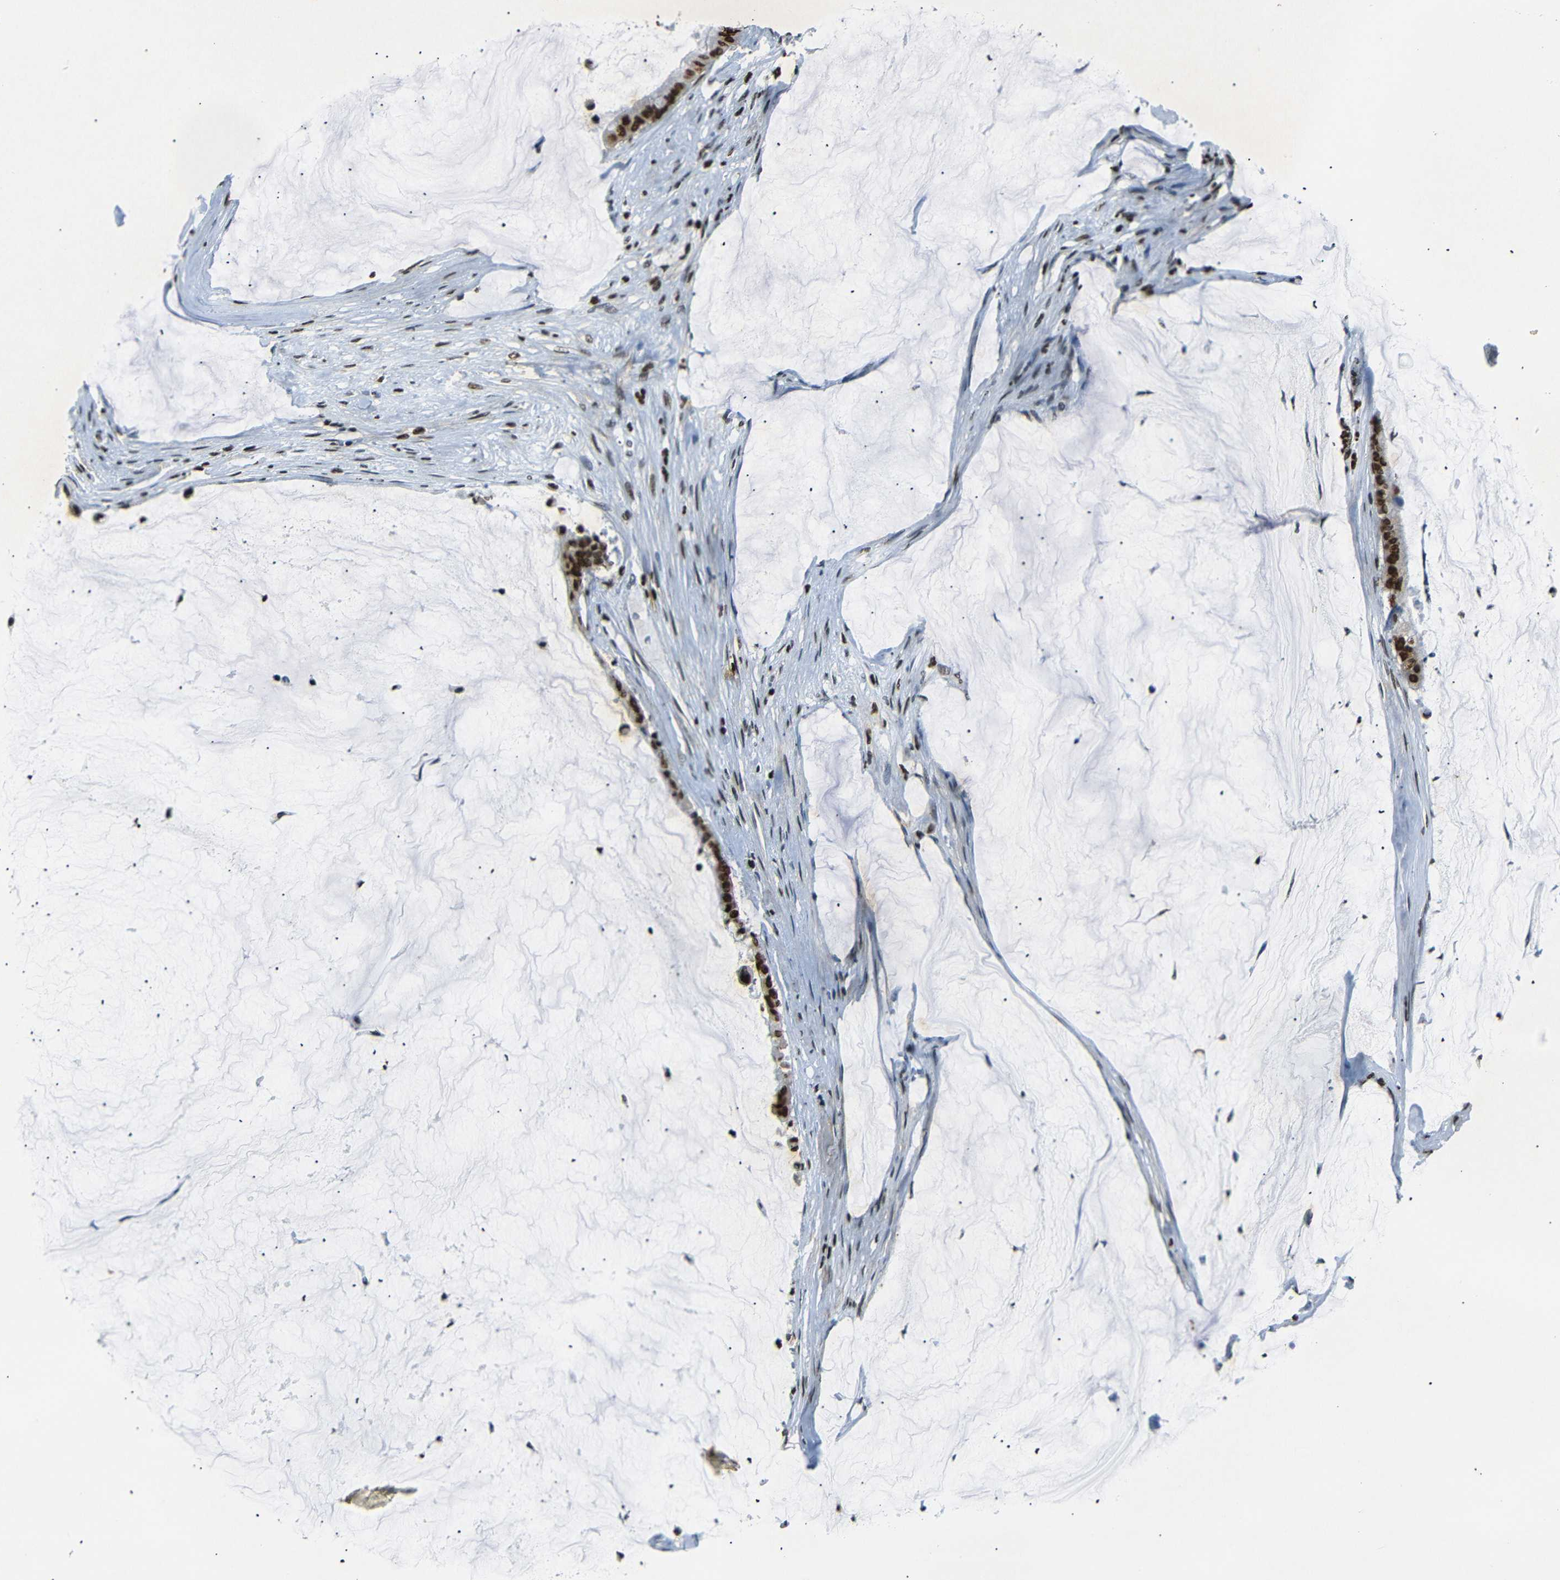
{"staining": {"intensity": "strong", "quantity": ">75%", "location": "nuclear"}, "tissue": "pancreatic cancer", "cell_type": "Tumor cells", "image_type": "cancer", "snomed": [{"axis": "morphology", "description": "Adenocarcinoma, NOS"}, {"axis": "topography", "description": "Pancreas"}], "caption": "DAB (3,3'-diaminobenzidine) immunohistochemical staining of human pancreatic cancer (adenocarcinoma) shows strong nuclear protein staining in approximately >75% of tumor cells. The protein is stained brown, and the nuclei are stained in blue (DAB (3,3'-diaminobenzidine) IHC with brightfield microscopy, high magnification).", "gene": "HMGN1", "patient": {"sex": "male", "age": 41}}